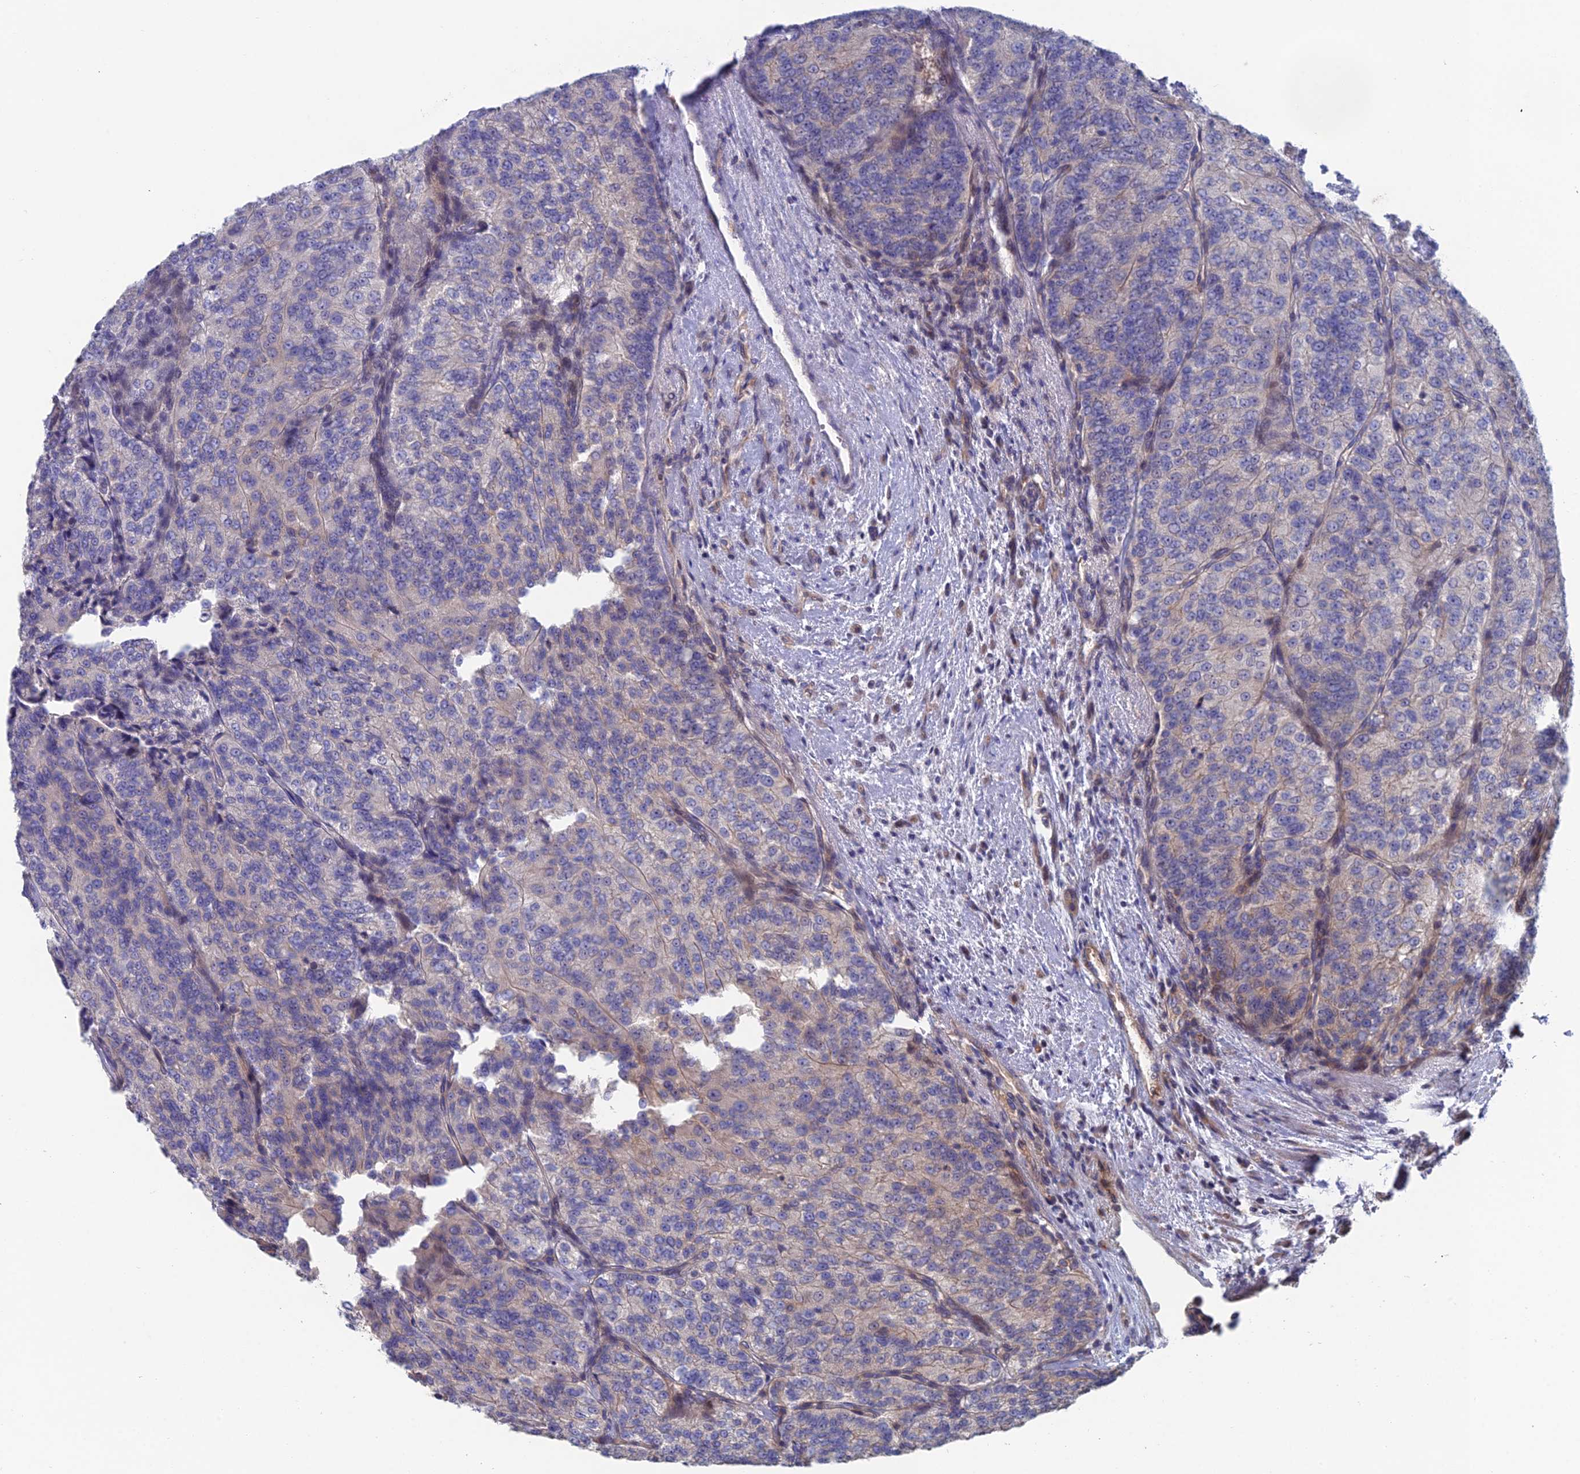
{"staining": {"intensity": "negative", "quantity": "none", "location": "none"}, "tissue": "renal cancer", "cell_type": "Tumor cells", "image_type": "cancer", "snomed": [{"axis": "morphology", "description": "Adenocarcinoma, NOS"}, {"axis": "topography", "description": "Kidney"}], "caption": "Immunohistochemistry of renal cancer (adenocarcinoma) demonstrates no expression in tumor cells.", "gene": "USP37", "patient": {"sex": "female", "age": 63}}